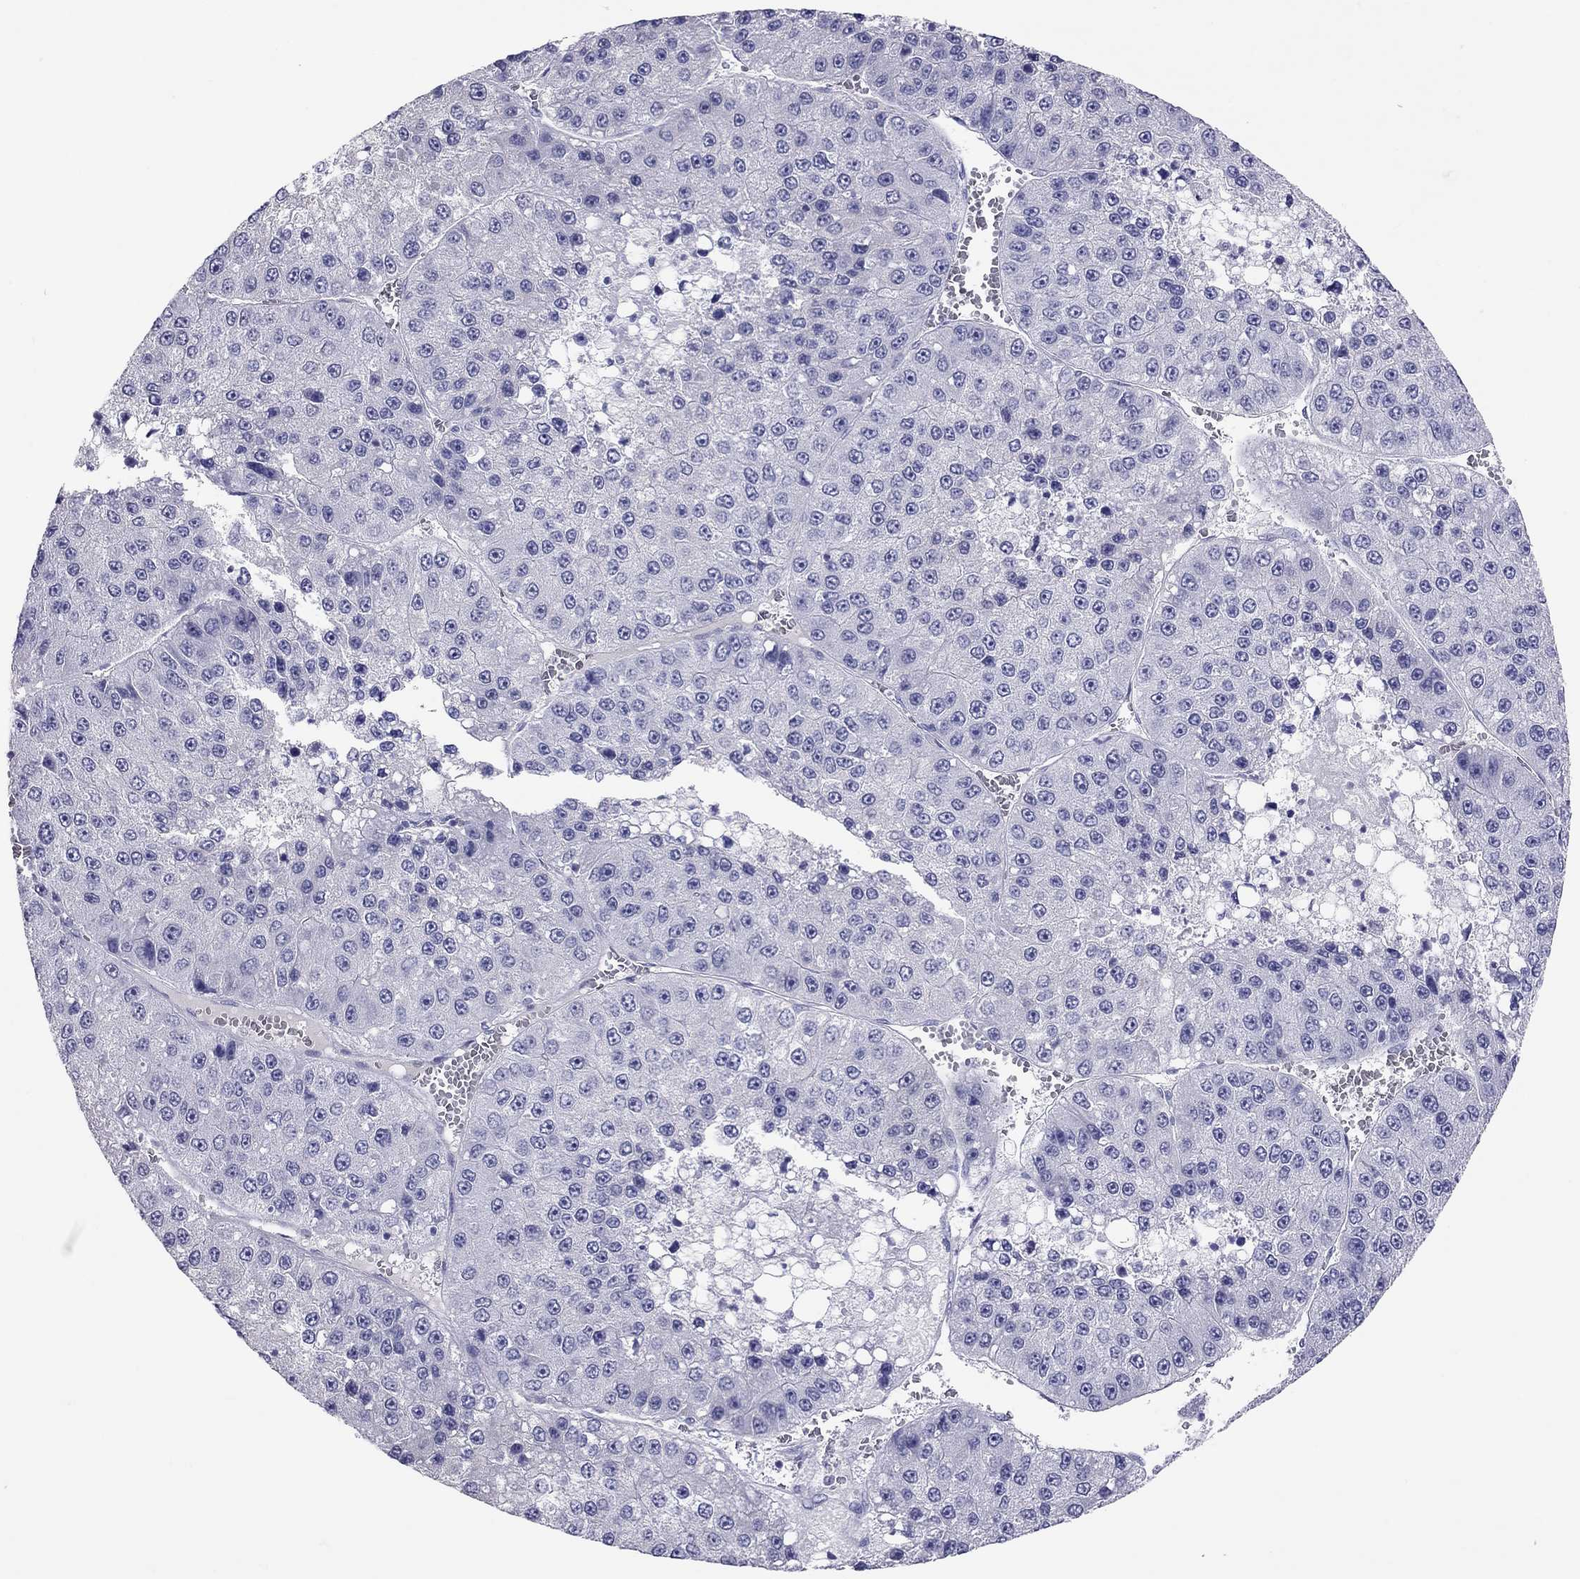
{"staining": {"intensity": "negative", "quantity": "none", "location": "none"}, "tissue": "liver cancer", "cell_type": "Tumor cells", "image_type": "cancer", "snomed": [{"axis": "morphology", "description": "Carcinoma, Hepatocellular, NOS"}, {"axis": "topography", "description": "Liver"}], "caption": "Liver cancer (hepatocellular carcinoma) was stained to show a protein in brown. There is no significant staining in tumor cells. The staining is performed using DAB brown chromogen with nuclei counter-stained in using hematoxylin.", "gene": "CALHM1", "patient": {"sex": "female", "age": 73}}